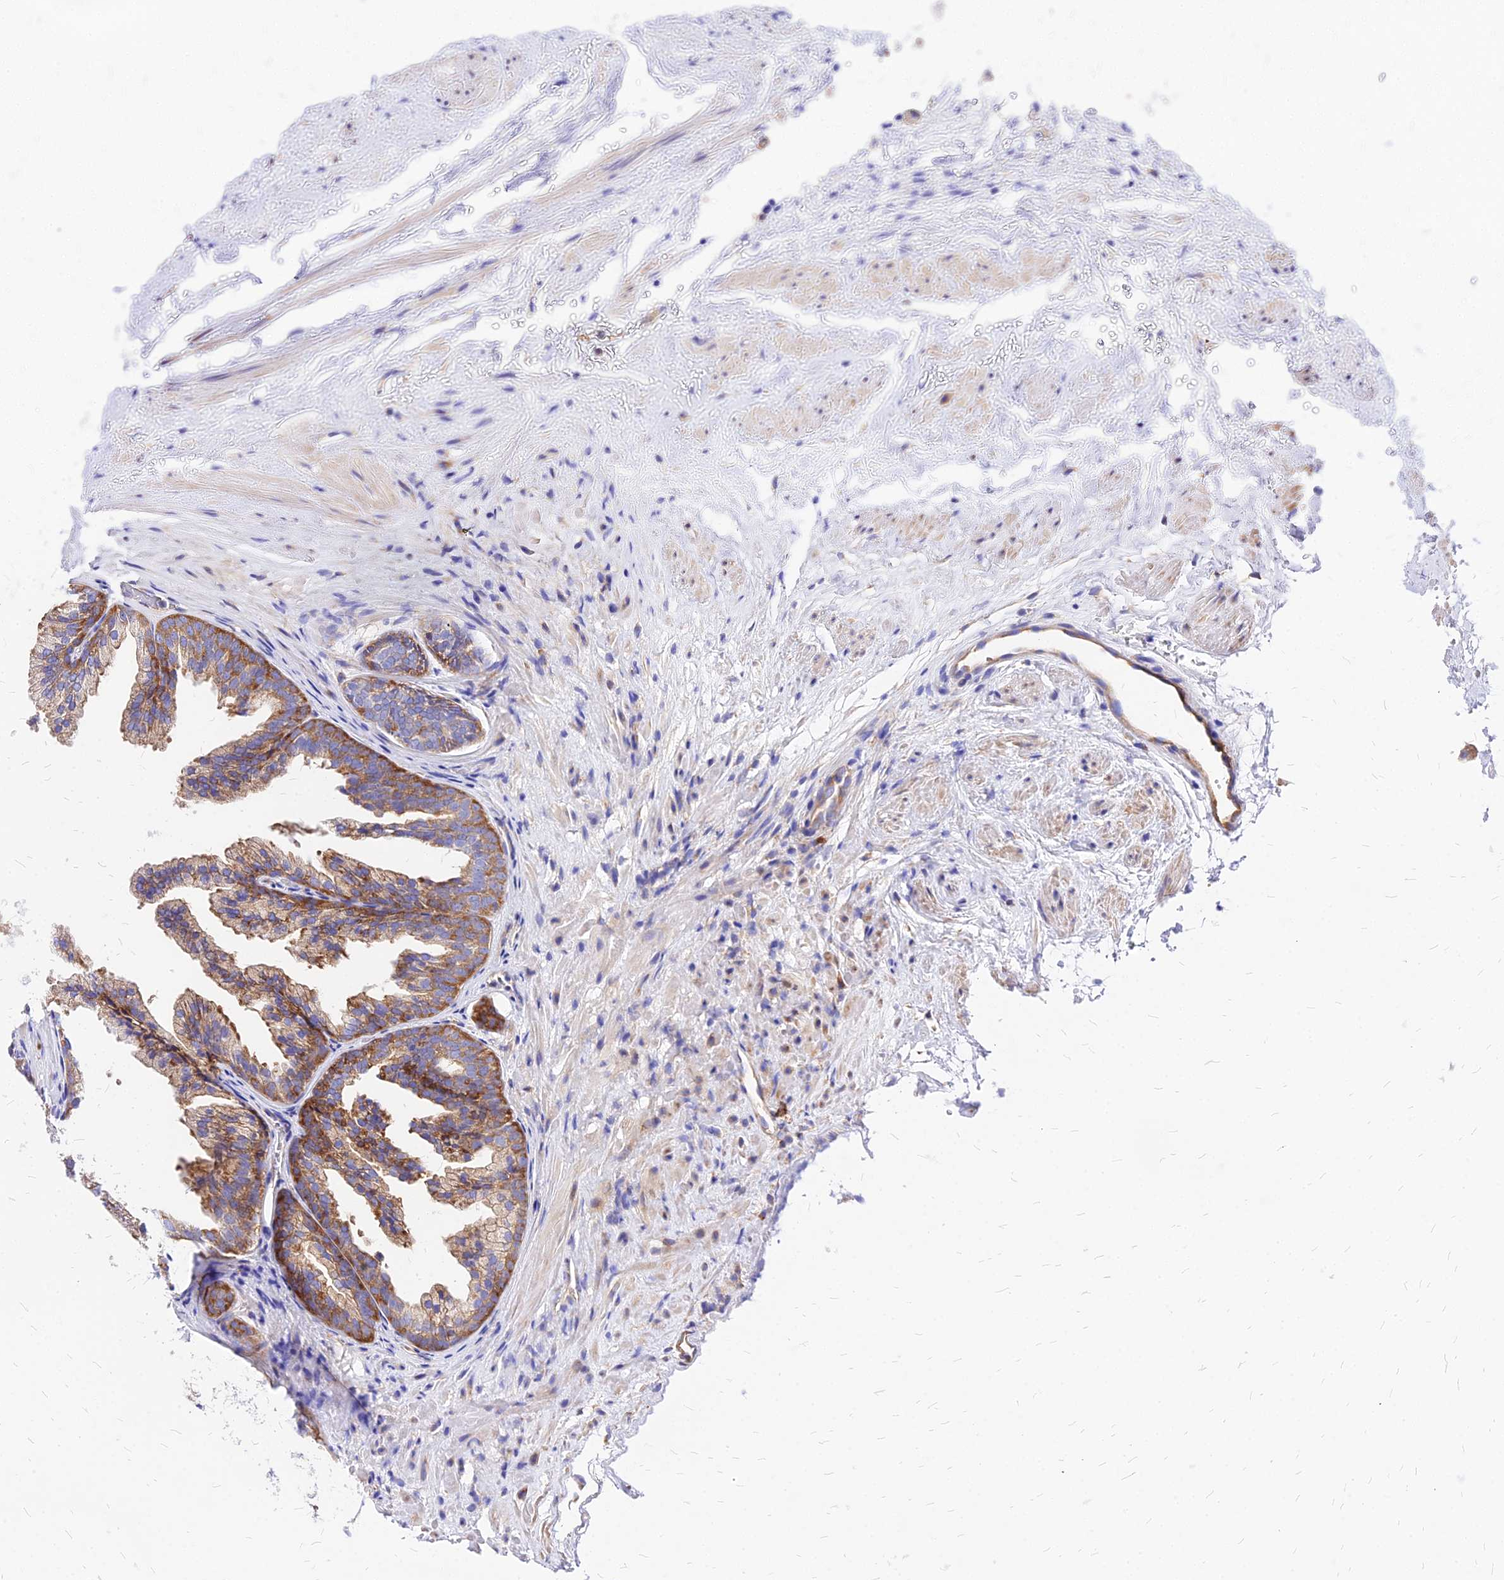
{"staining": {"intensity": "moderate", "quantity": ">75%", "location": "cytoplasmic/membranous"}, "tissue": "prostate", "cell_type": "Glandular cells", "image_type": "normal", "snomed": [{"axis": "morphology", "description": "Normal tissue, NOS"}, {"axis": "topography", "description": "Prostate"}], "caption": "The immunohistochemical stain highlights moderate cytoplasmic/membranous expression in glandular cells of benign prostate.", "gene": "RPL19", "patient": {"sex": "male", "age": 76}}